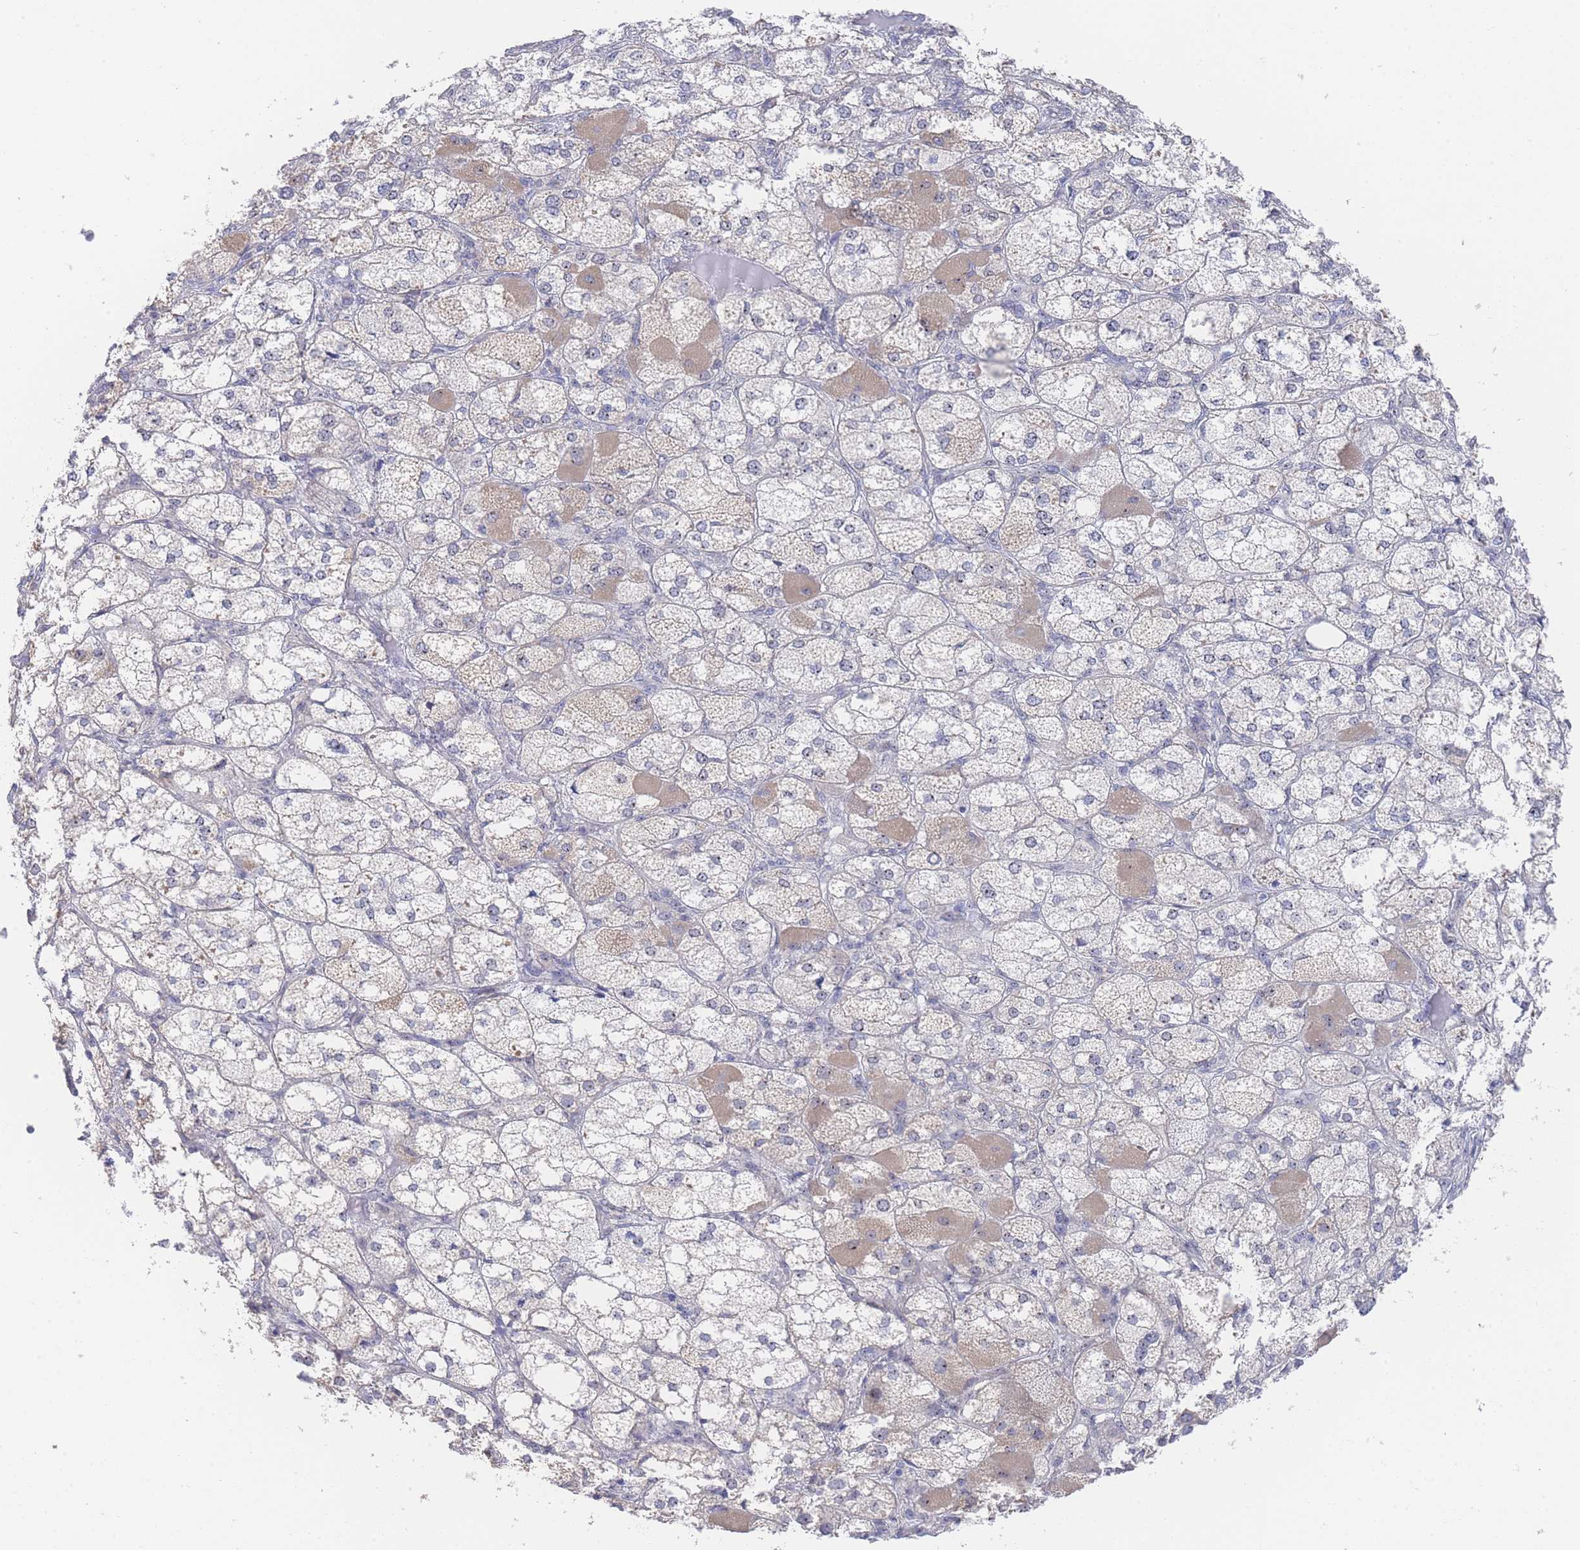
{"staining": {"intensity": "weak", "quantity": "<25%", "location": "cytoplasmic/membranous,nuclear"}, "tissue": "adrenal gland", "cell_type": "Glandular cells", "image_type": "normal", "snomed": [{"axis": "morphology", "description": "Normal tissue, NOS"}, {"axis": "topography", "description": "Adrenal gland"}], "caption": "This image is of unremarkable adrenal gland stained with immunohistochemistry (IHC) to label a protein in brown with the nuclei are counter-stained blue. There is no staining in glandular cells. (DAB IHC, high magnification).", "gene": "ZNF142", "patient": {"sex": "female", "age": 61}}